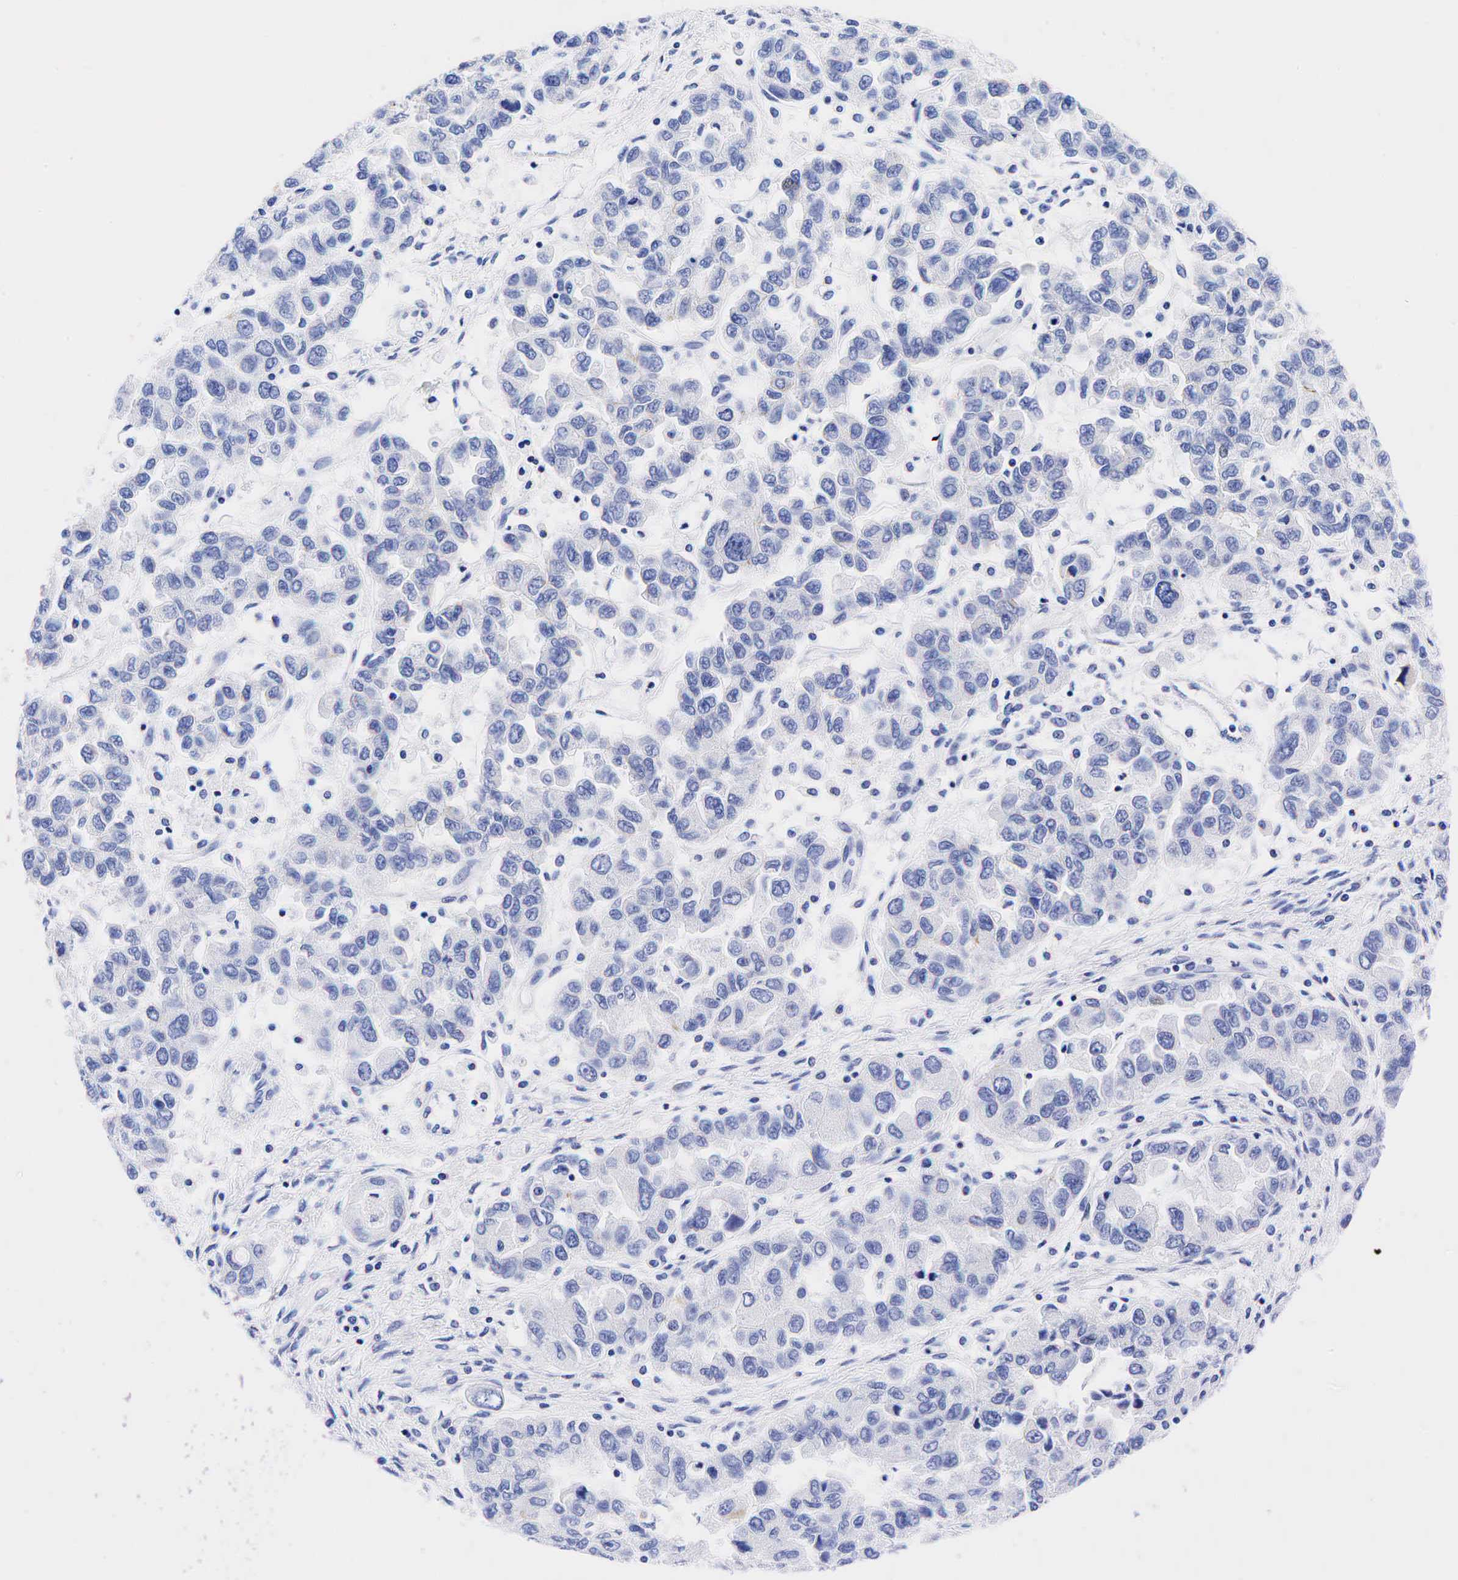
{"staining": {"intensity": "negative", "quantity": "none", "location": "none"}, "tissue": "ovarian cancer", "cell_type": "Tumor cells", "image_type": "cancer", "snomed": [{"axis": "morphology", "description": "Cystadenocarcinoma, serous, NOS"}, {"axis": "topography", "description": "Ovary"}], "caption": "Protein analysis of ovarian serous cystadenocarcinoma demonstrates no significant staining in tumor cells. (Brightfield microscopy of DAB (3,3'-diaminobenzidine) IHC at high magnification).", "gene": "KRT19", "patient": {"sex": "female", "age": 84}}